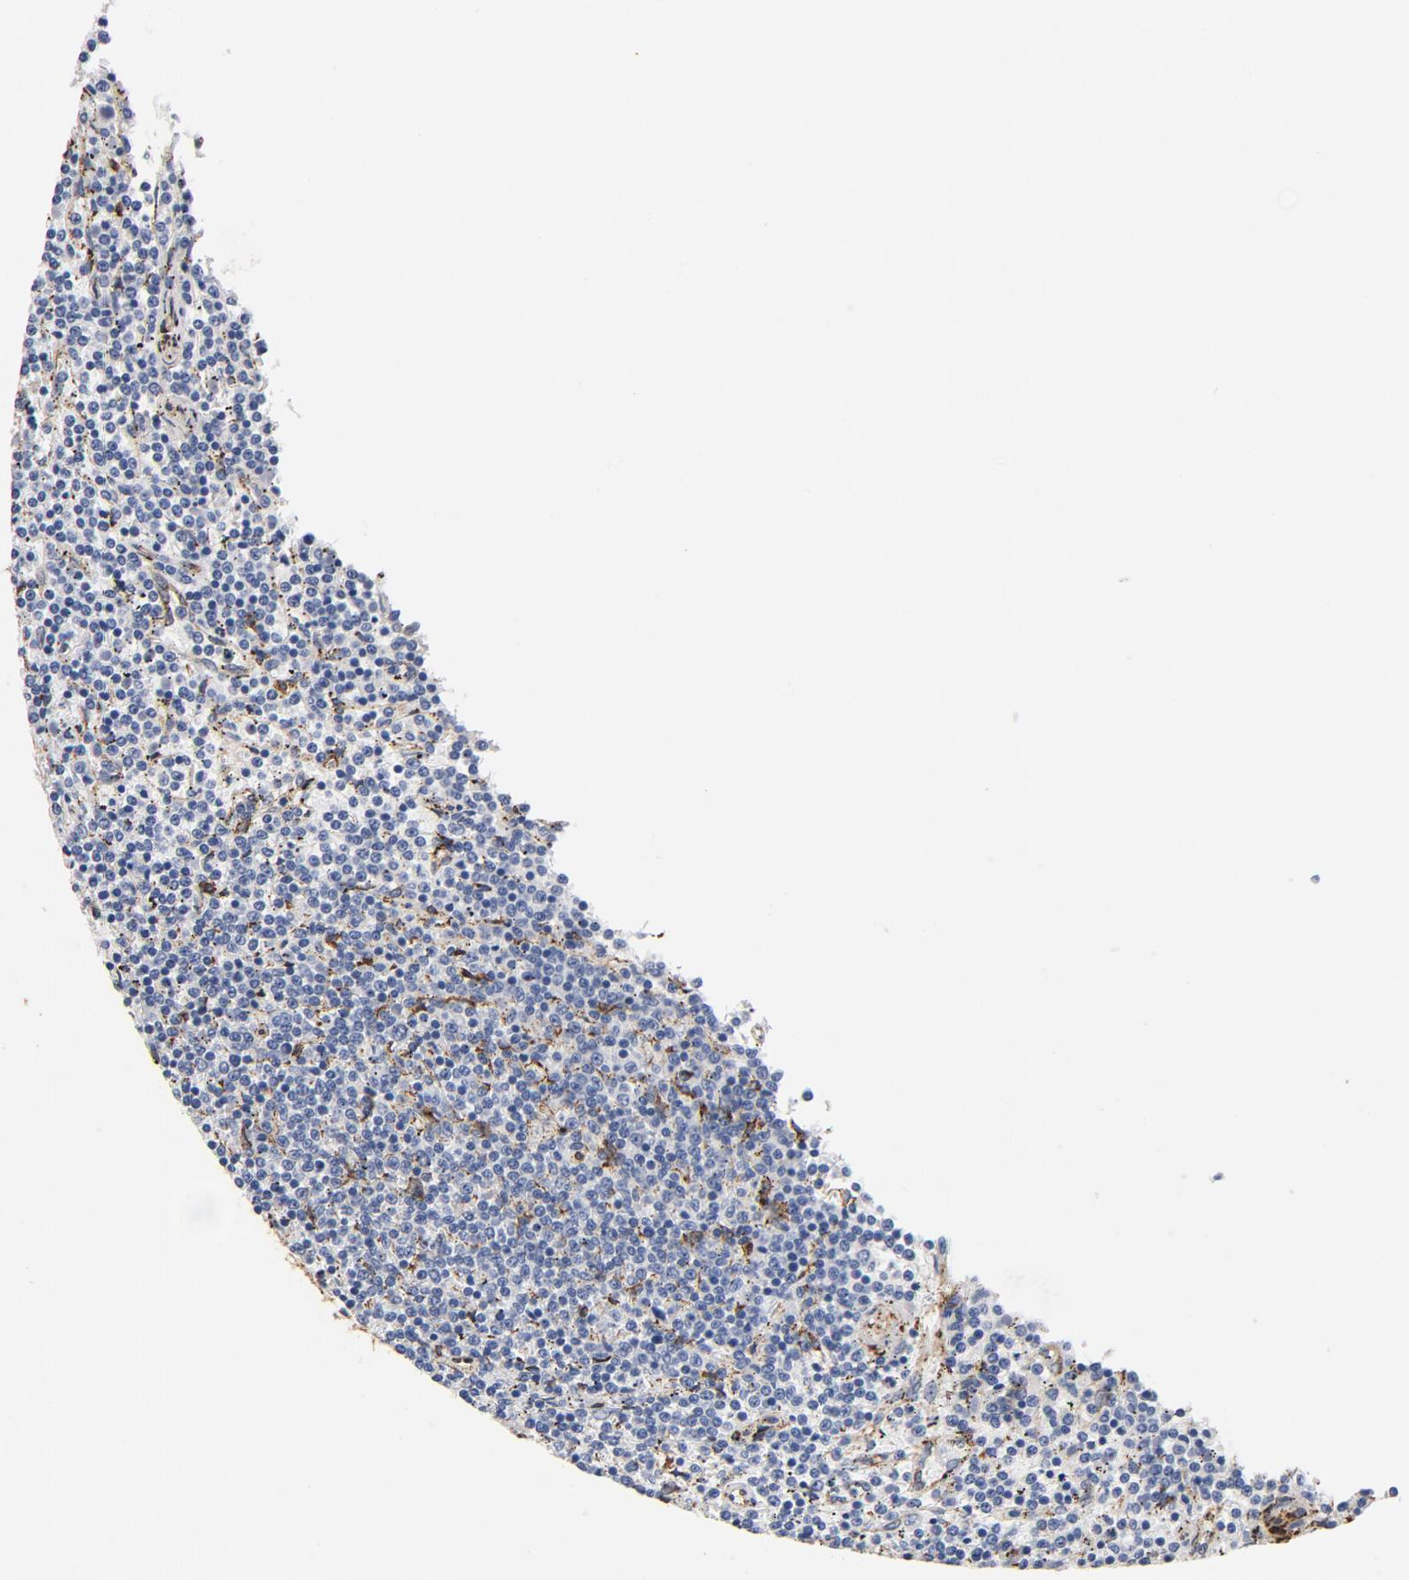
{"staining": {"intensity": "negative", "quantity": "none", "location": "none"}, "tissue": "lymphoma", "cell_type": "Tumor cells", "image_type": "cancer", "snomed": [{"axis": "morphology", "description": "Malignant lymphoma, non-Hodgkin's type, Low grade"}, {"axis": "topography", "description": "Spleen"}], "caption": "Immunohistochemical staining of human malignant lymphoma, non-Hodgkin's type (low-grade) reveals no significant staining in tumor cells. (Immunohistochemistry, brightfield microscopy, high magnification).", "gene": "SERPINH1", "patient": {"sex": "female", "age": 50}}